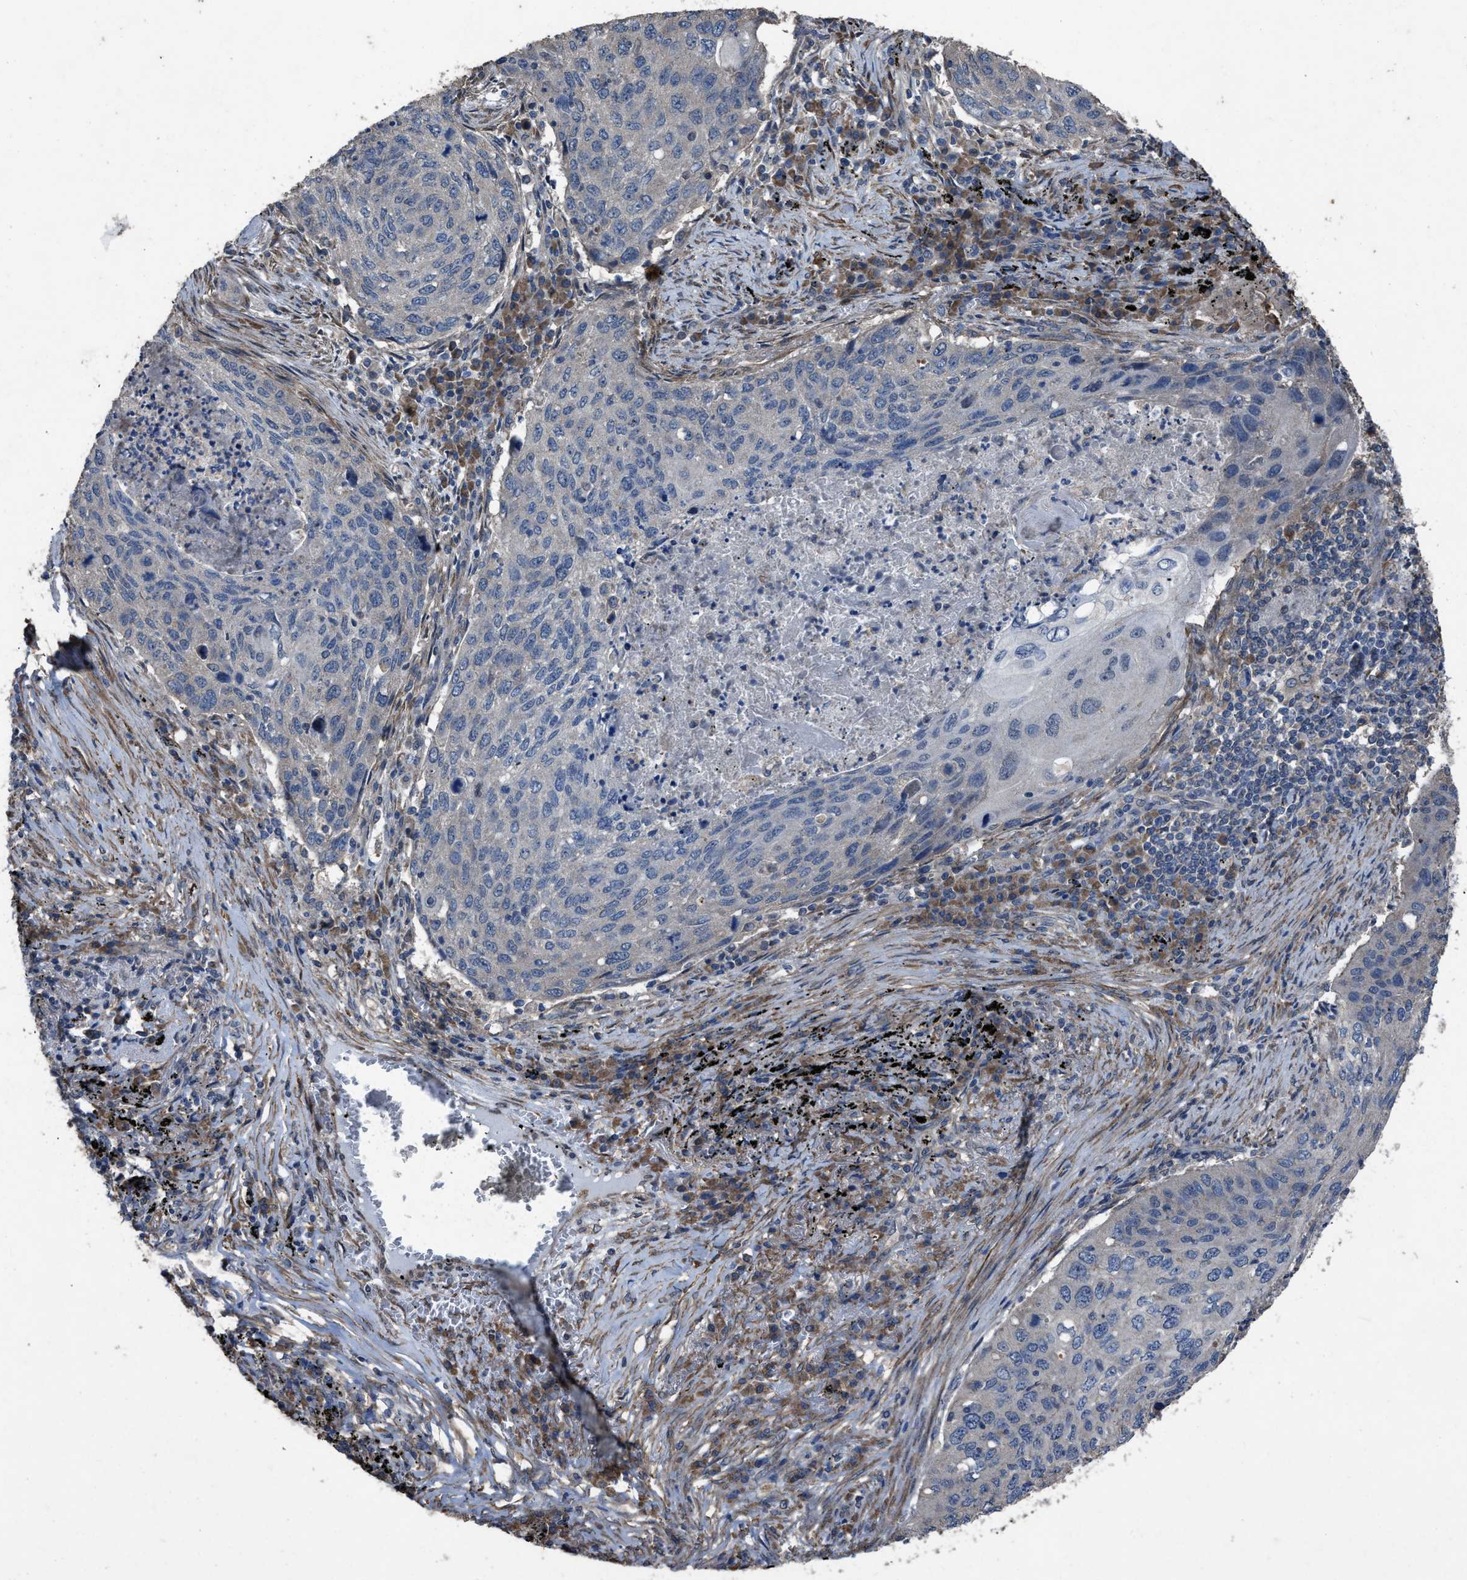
{"staining": {"intensity": "negative", "quantity": "none", "location": "none"}, "tissue": "lung cancer", "cell_type": "Tumor cells", "image_type": "cancer", "snomed": [{"axis": "morphology", "description": "Squamous cell carcinoma, NOS"}, {"axis": "topography", "description": "Lung"}], "caption": "Tumor cells show no significant protein positivity in lung cancer.", "gene": "ARL6", "patient": {"sex": "female", "age": 63}}